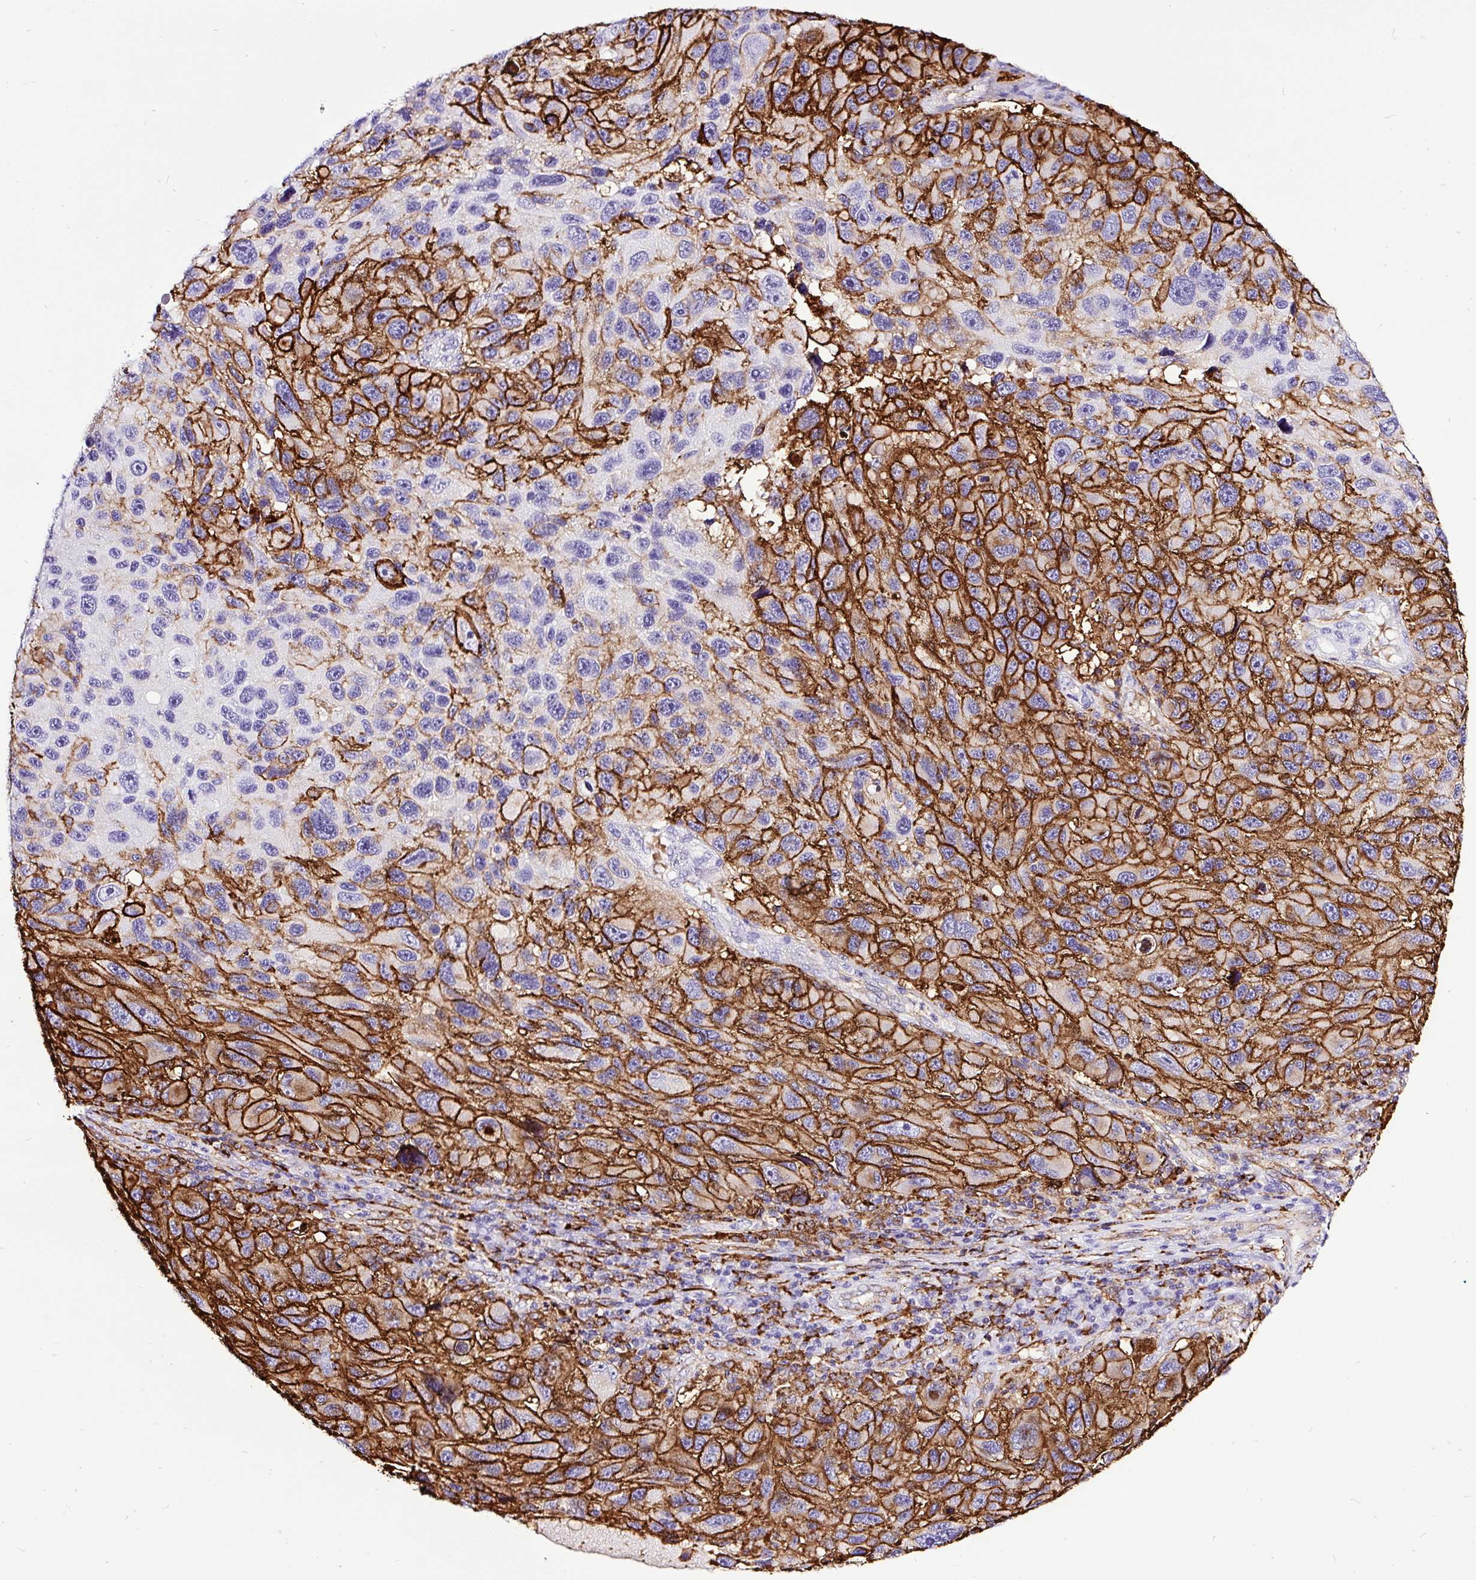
{"staining": {"intensity": "strong", "quantity": "25%-75%", "location": "cytoplasmic/membranous"}, "tissue": "melanoma", "cell_type": "Tumor cells", "image_type": "cancer", "snomed": [{"axis": "morphology", "description": "Malignant melanoma, NOS"}, {"axis": "topography", "description": "Skin"}], "caption": "Strong cytoplasmic/membranous positivity for a protein is identified in approximately 25%-75% of tumor cells of melanoma using immunohistochemistry (IHC).", "gene": "HLA-DRA", "patient": {"sex": "male", "age": 53}}